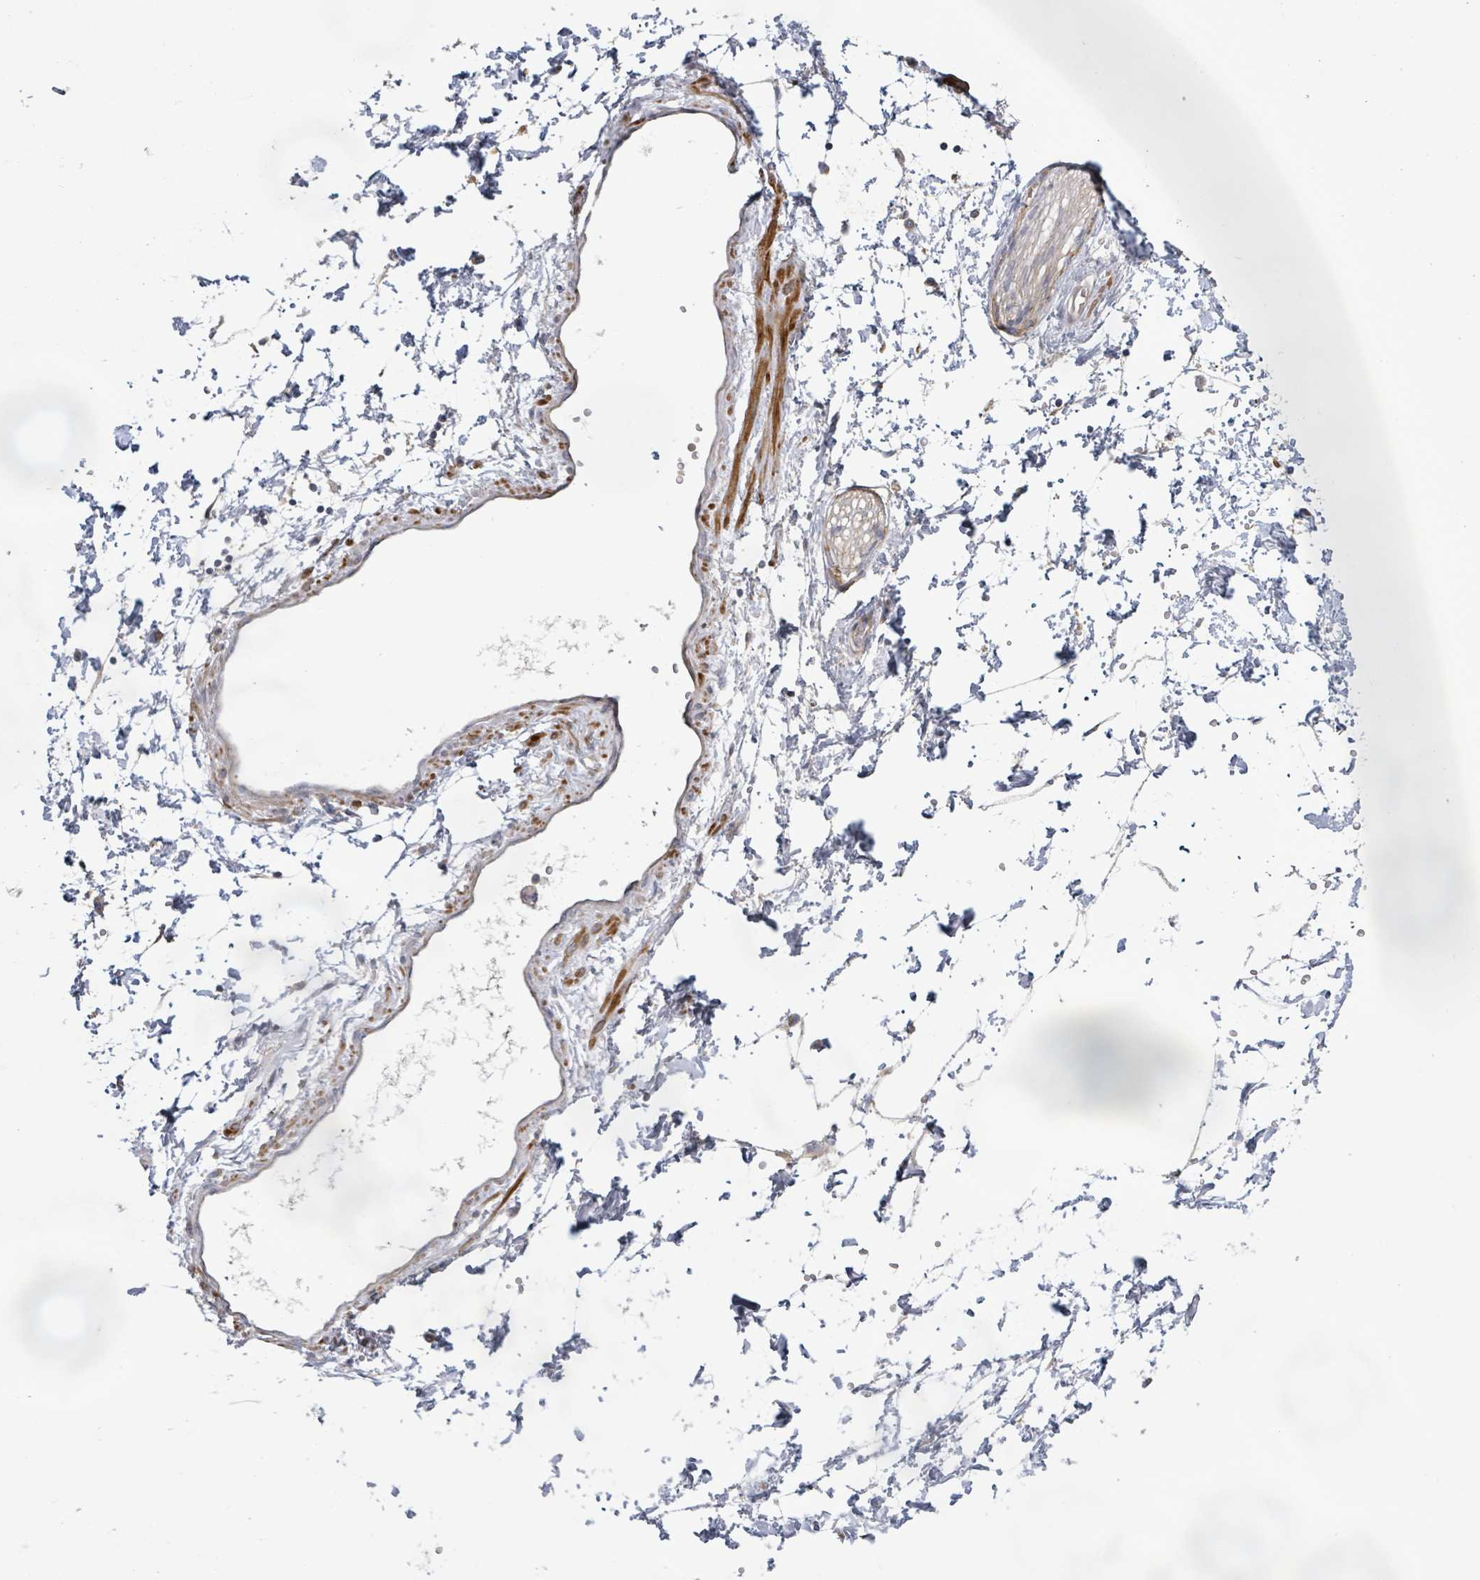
{"staining": {"intensity": "negative", "quantity": "none", "location": "none"}, "tissue": "adipose tissue", "cell_type": "Adipocytes", "image_type": "normal", "snomed": [{"axis": "morphology", "description": "Normal tissue, NOS"}, {"axis": "topography", "description": "Prostate"}, {"axis": "topography", "description": "Peripheral nerve tissue"}], "caption": "DAB immunohistochemical staining of unremarkable adipose tissue demonstrates no significant positivity in adipocytes.", "gene": "KCNS2", "patient": {"sex": "male", "age": 55}}